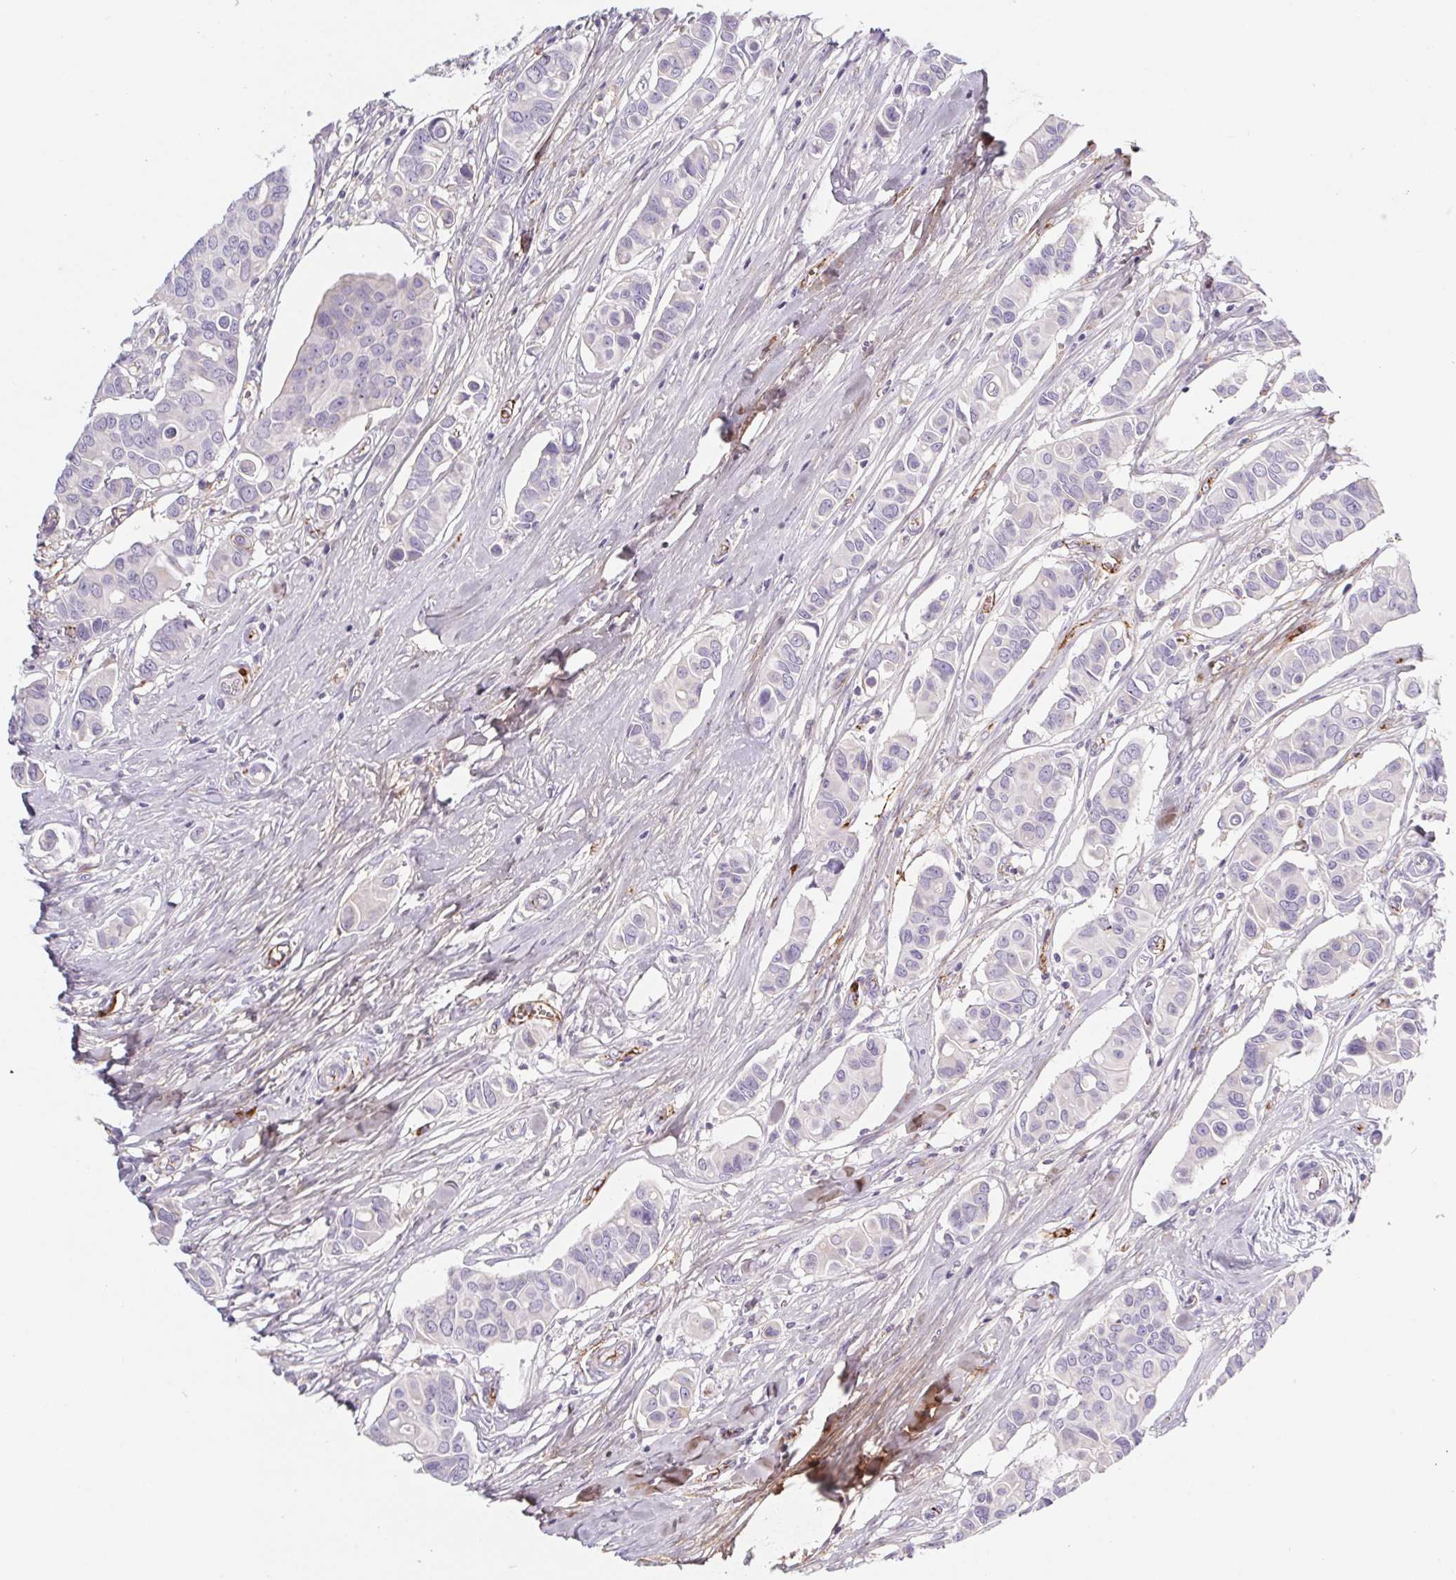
{"staining": {"intensity": "negative", "quantity": "none", "location": "none"}, "tissue": "breast cancer", "cell_type": "Tumor cells", "image_type": "cancer", "snomed": [{"axis": "morphology", "description": "Normal tissue, NOS"}, {"axis": "morphology", "description": "Duct carcinoma"}, {"axis": "topography", "description": "Skin"}, {"axis": "topography", "description": "Breast"}], "caption": "A micrograph of breast cancer (infiltrating ductal carcinoma) stained for a protein displays no brown staining in tumor cells.", "gene": "LPA", "patient": {"sex": "female", "age": 54}}